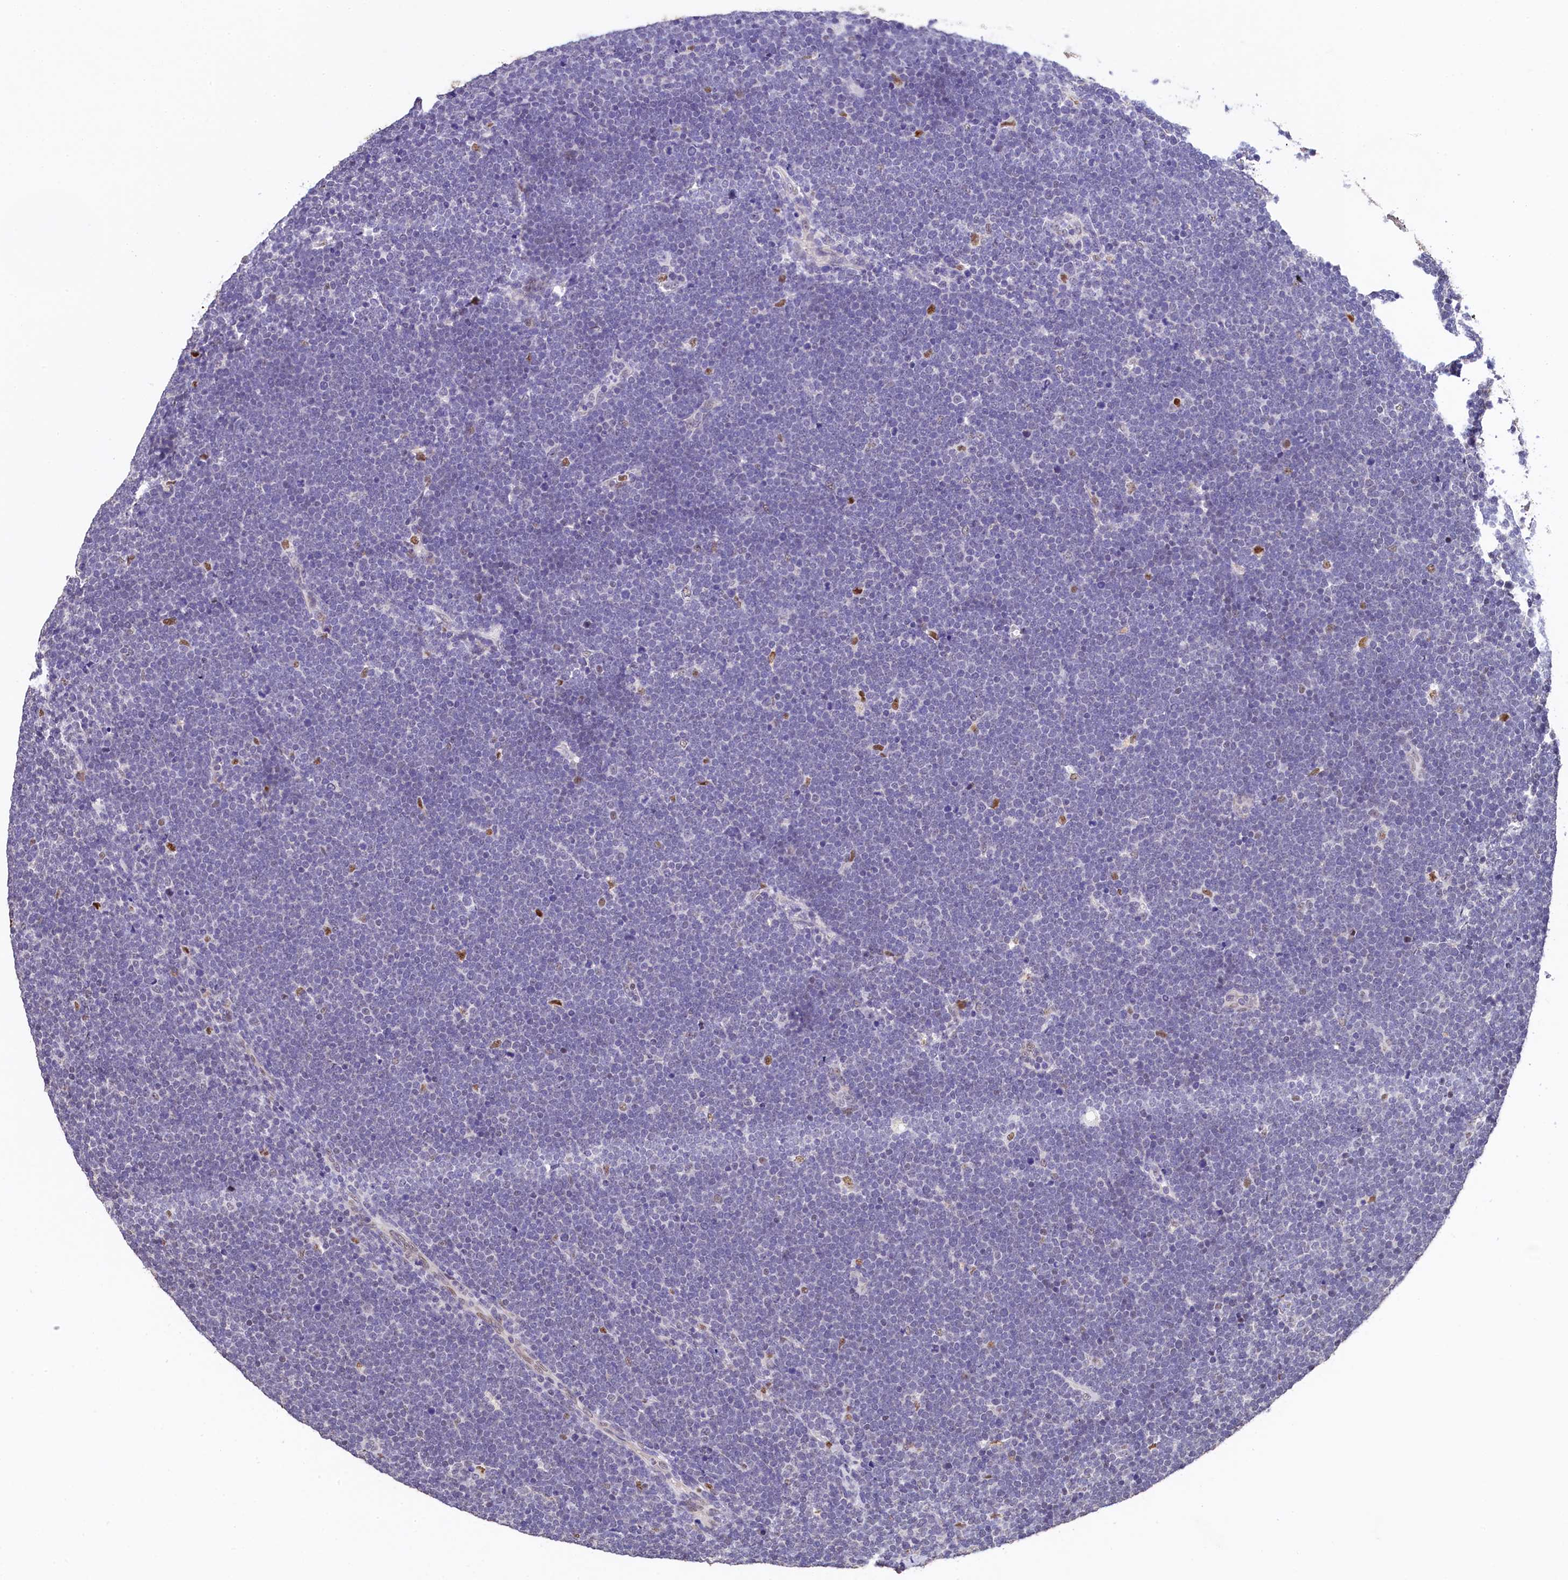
{"staining": {"intensity": "negative", "quantity": "none", "location": "none"}, "tissue": "lymphoma", "cell_type": "Tumor cells", "image_type": "cancer", "snomed": [{"axis": "morphology", "description": "Malignant lymphoma, non-Hodgkin's type, High grade"}, {"axis": "topography", "description": "Lymph node"}], "caption": "This is an IHC photomicrograph of high-grade malignant lymphoma, non-Hodgkin's type. There is no positivity in tumor cells.", "gene": "HECTD4", "patient": {"sex": "male", "age": 13}}